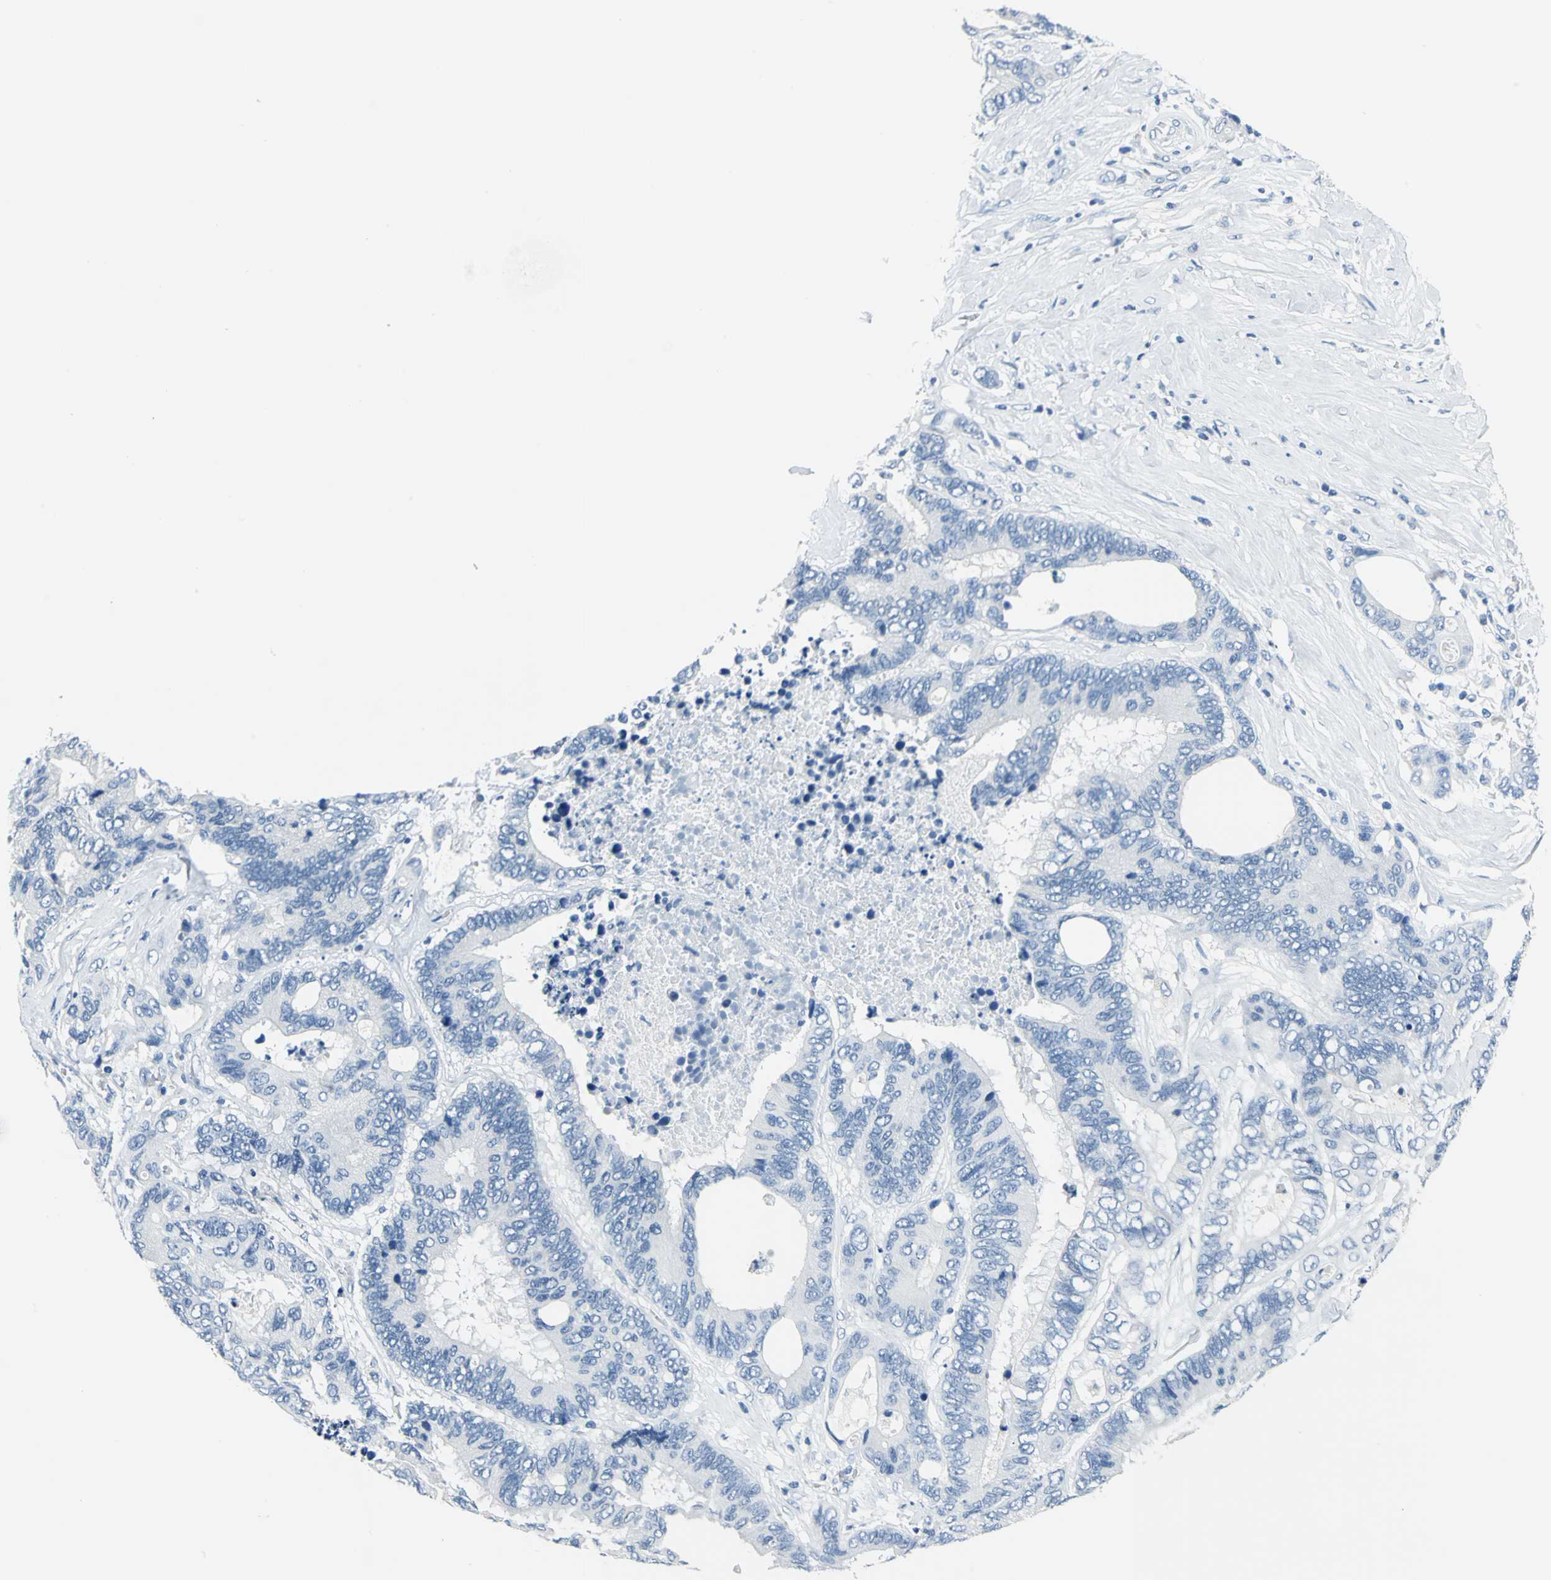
{"staining": {"intensity": "negative", "quantity": "none", "location": "none"}, "tissue": "colorectal cancer", "cell_type": "Tumor cells", "image_type": "cancer", "snomed": [{"axis": "morphology", "description": "Adenocarcinoma, NOS"}, {"axis": "topography", "description": "Rectum"}], "caption": "Colorectal cancer (adenocarcinoma) was stained to show a protein in brown. There is no significant staining in tumor cells. Nuclei are stained in blue.", "gene": "PKLR", "patient": {"sex": "male", "age": 55}}